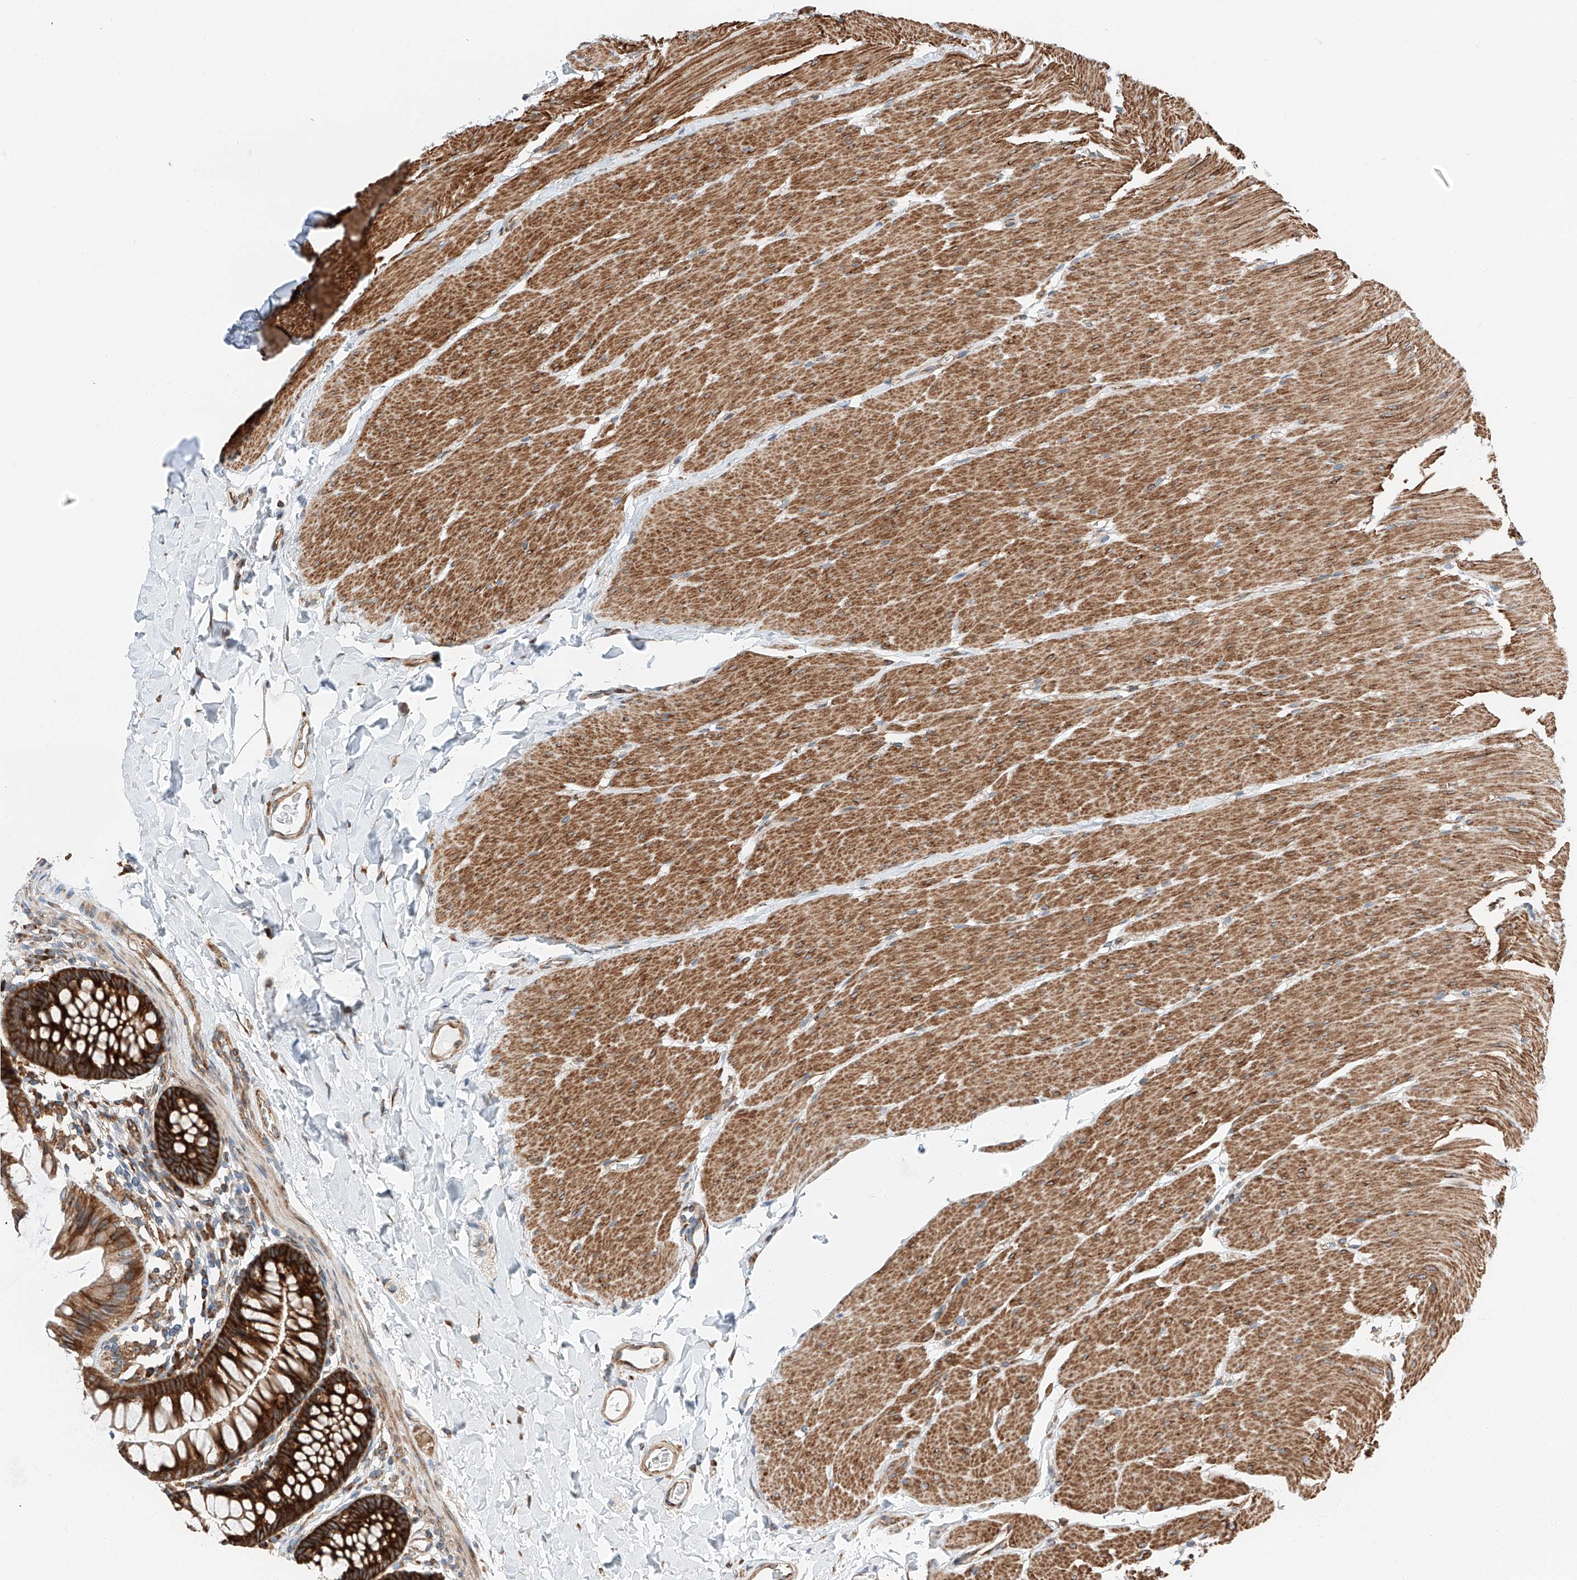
{"staining": {"intensity": "moderate", "quantity": ">75%", "location": "cytoplasmic/membranous"}, "tissue": "colon", "cell_type": "Endothelial cells", "image_type": "normal", "snomed": [{"axis": "morphology", "description": "Normal tissue, NOS"}, {"axis": "topography", "description": "Colon"}], "caption": "IHC image of unremarkable colon: human colon stained using immunohistochemistry demonstrates medium levels of moderate protein expression localized specifically in the cytoplasmic/membranous of endothelial cells, appearing as a cytoplasmic/membranous brown color.", "gene": "ZC3H15", "patient": {"sex": "female", "age": 62}}